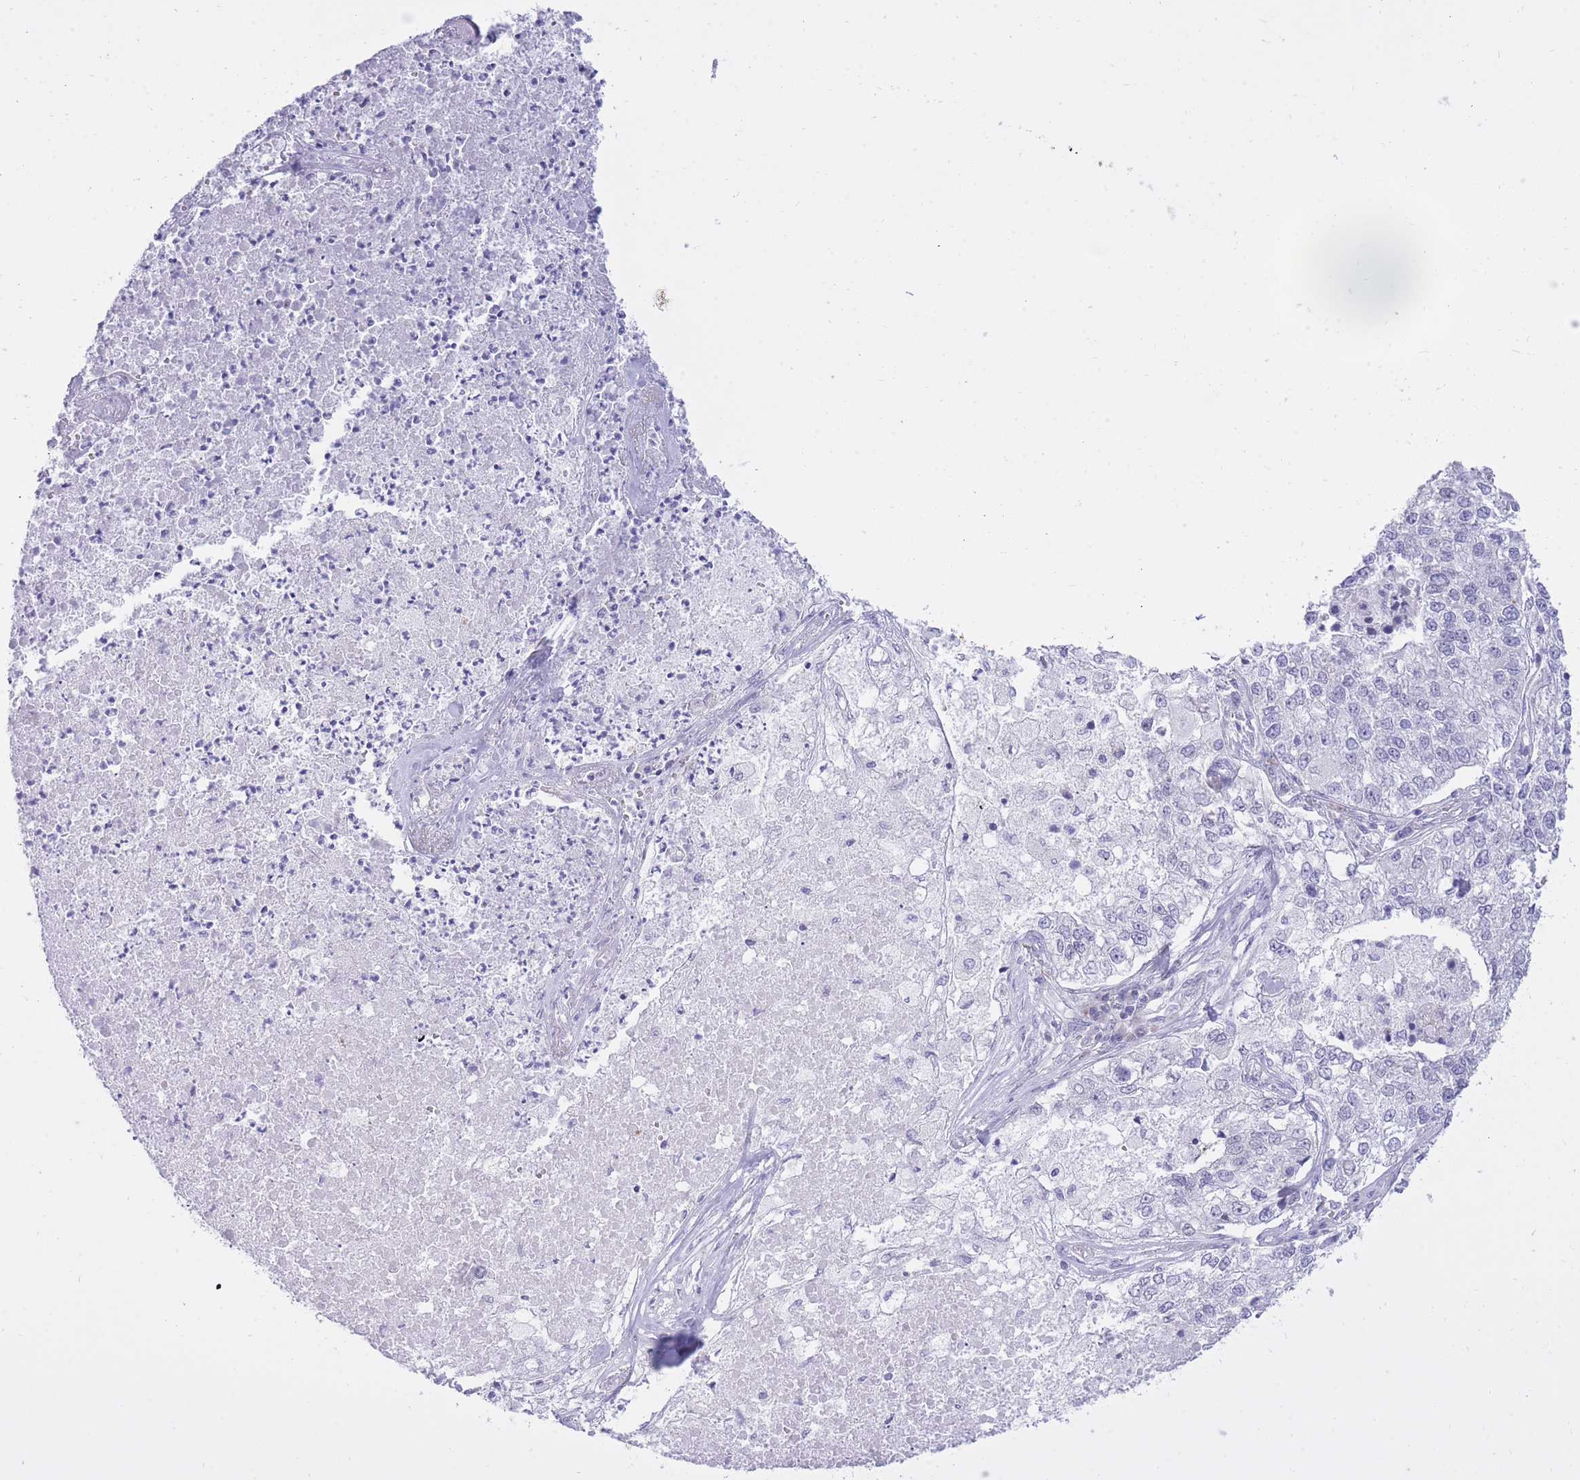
{"staining": {"intensity": "negative", "quantity": "none", "location": "none"}, "tissue": "lung cancer", "cell_type": "Tumor cells", "image_type": "cancer", "snomed": [{"axis": "morphology", "description": "Adenocarcinoma, NOS"}, {"axis": "topography", "description": "Lung"}], "caption": "This histopathology image is of lung cancer (adenocarcinoma) stained with immunohistochemistry (IHC) to label a protein in brown with the nuclei are counter-stained blue. There is no positivity in tumor cells. (Stains: DAB immunohistochemistry with hematoxylin counter stain, Microscopy: brightfield microscopy at high magnification).", "gene": "DENND2D", "patient": {"sex": "male", "age": 49}}